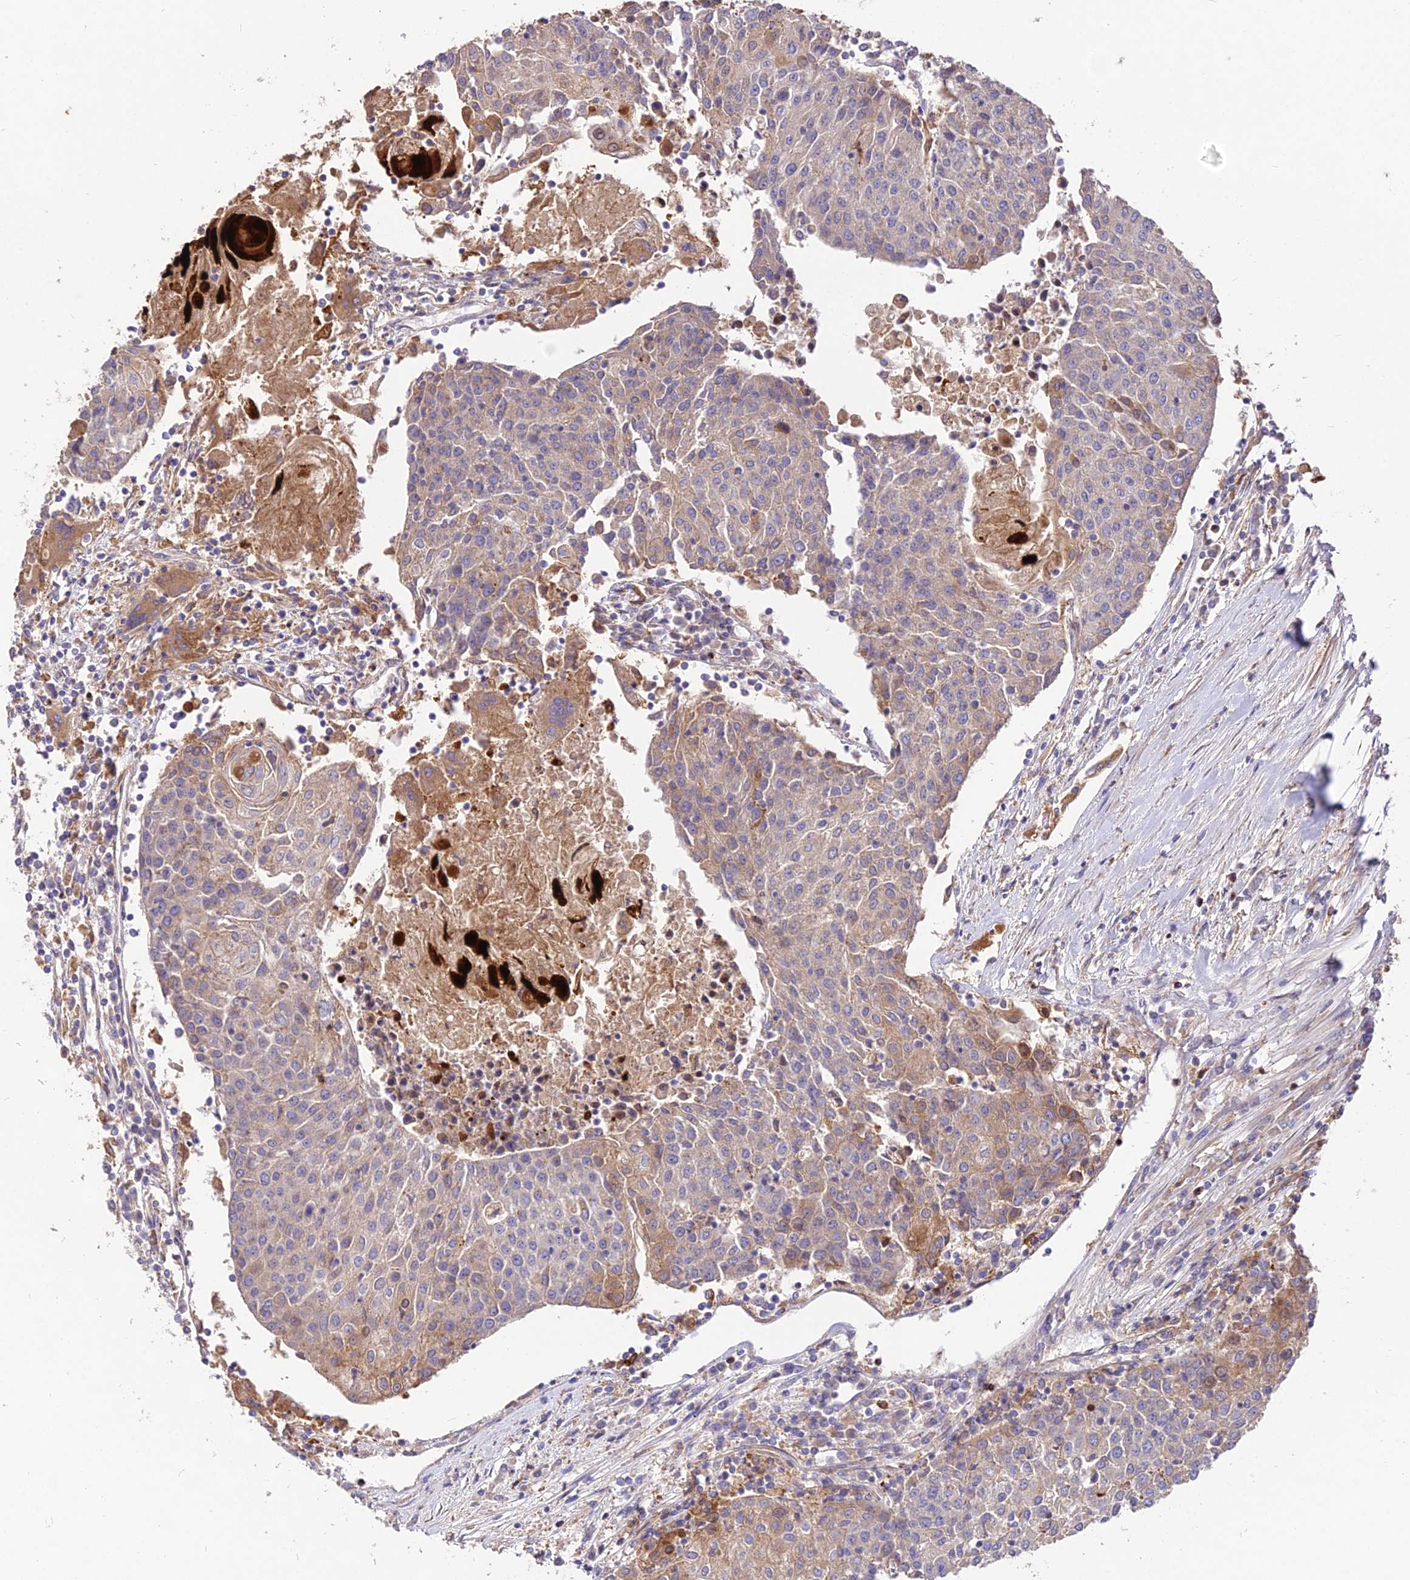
{"staining": {"intensity": "moderate", "quantity": "25%-75%", "location": "cytoplasmic/membranous"}, "tissue": "urothelial cancer", "cell_type": "Tumor cells", "image_type": "cancer", "snomed": [{"axis": "morphology", "description": "Urothelial carcinoma, High grade"}, {"axis": "topography", "description": "Urinary bladder"}], "caption": "Urothelial cancer tissue exhibits moderate cytoplasmic/membranous positivity in approximately 25%-75% of tumor cells, visualized by immunohistochemistry.", "gene": "ROCK1", "patient": {"sex": "female", "age": 85}}